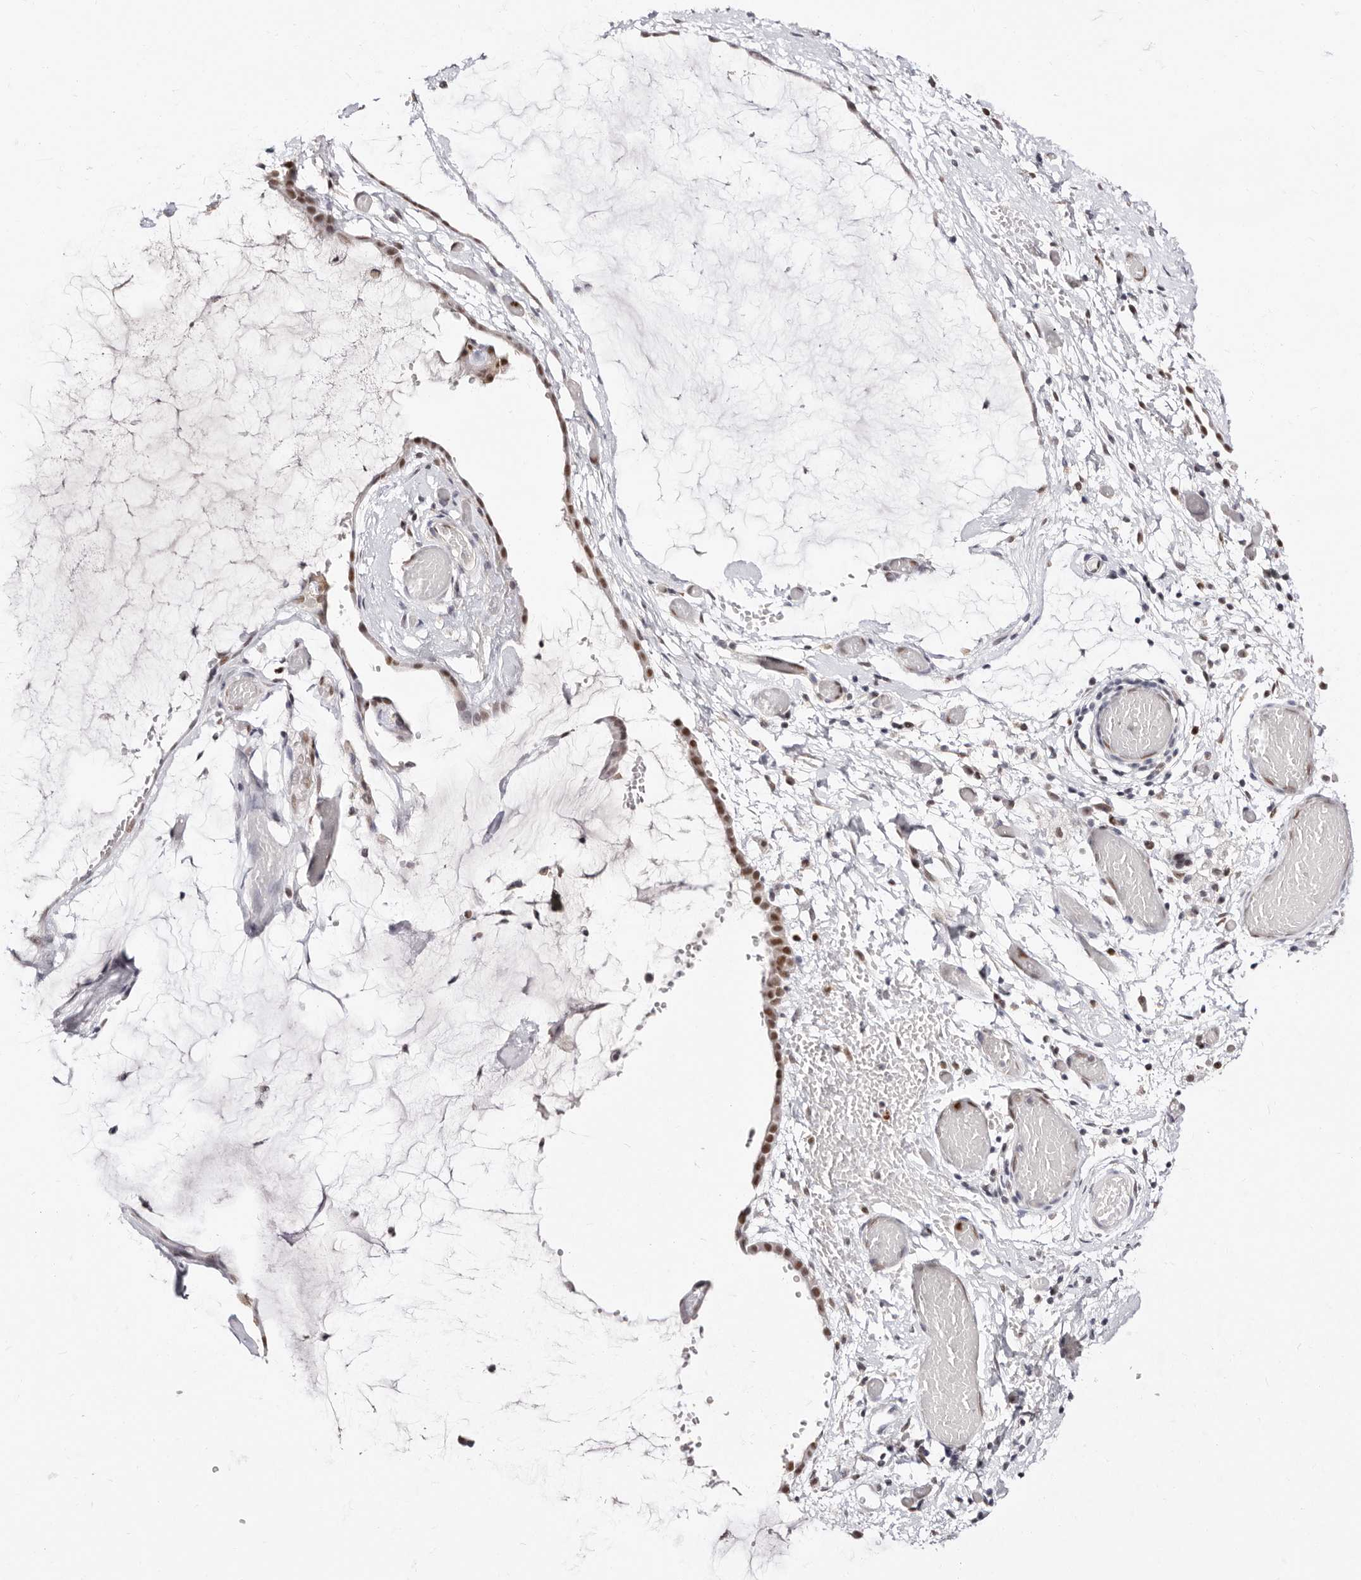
{"staining": {"intensity": "moderate", "quantity": ">75%", "location": "nuclear"}, "tissue": "ovarian cancer", "cell_type": "Tumor cells", "image_type": "cancer", "snomed": [{"axis": "morphology", "description": "Cystadenocarcinoma, mucinous, NOS"}, {"axis": "topography", "description": "Ovary"}], "caption": "This is an image of immunohistochemistry staining of ovarian mucinous cystadenocarcinoma, which shows moderate staining in the nuclear of tumor cells.", "gene": "TKT", "patient": {"sex": "female", "age": 39}}